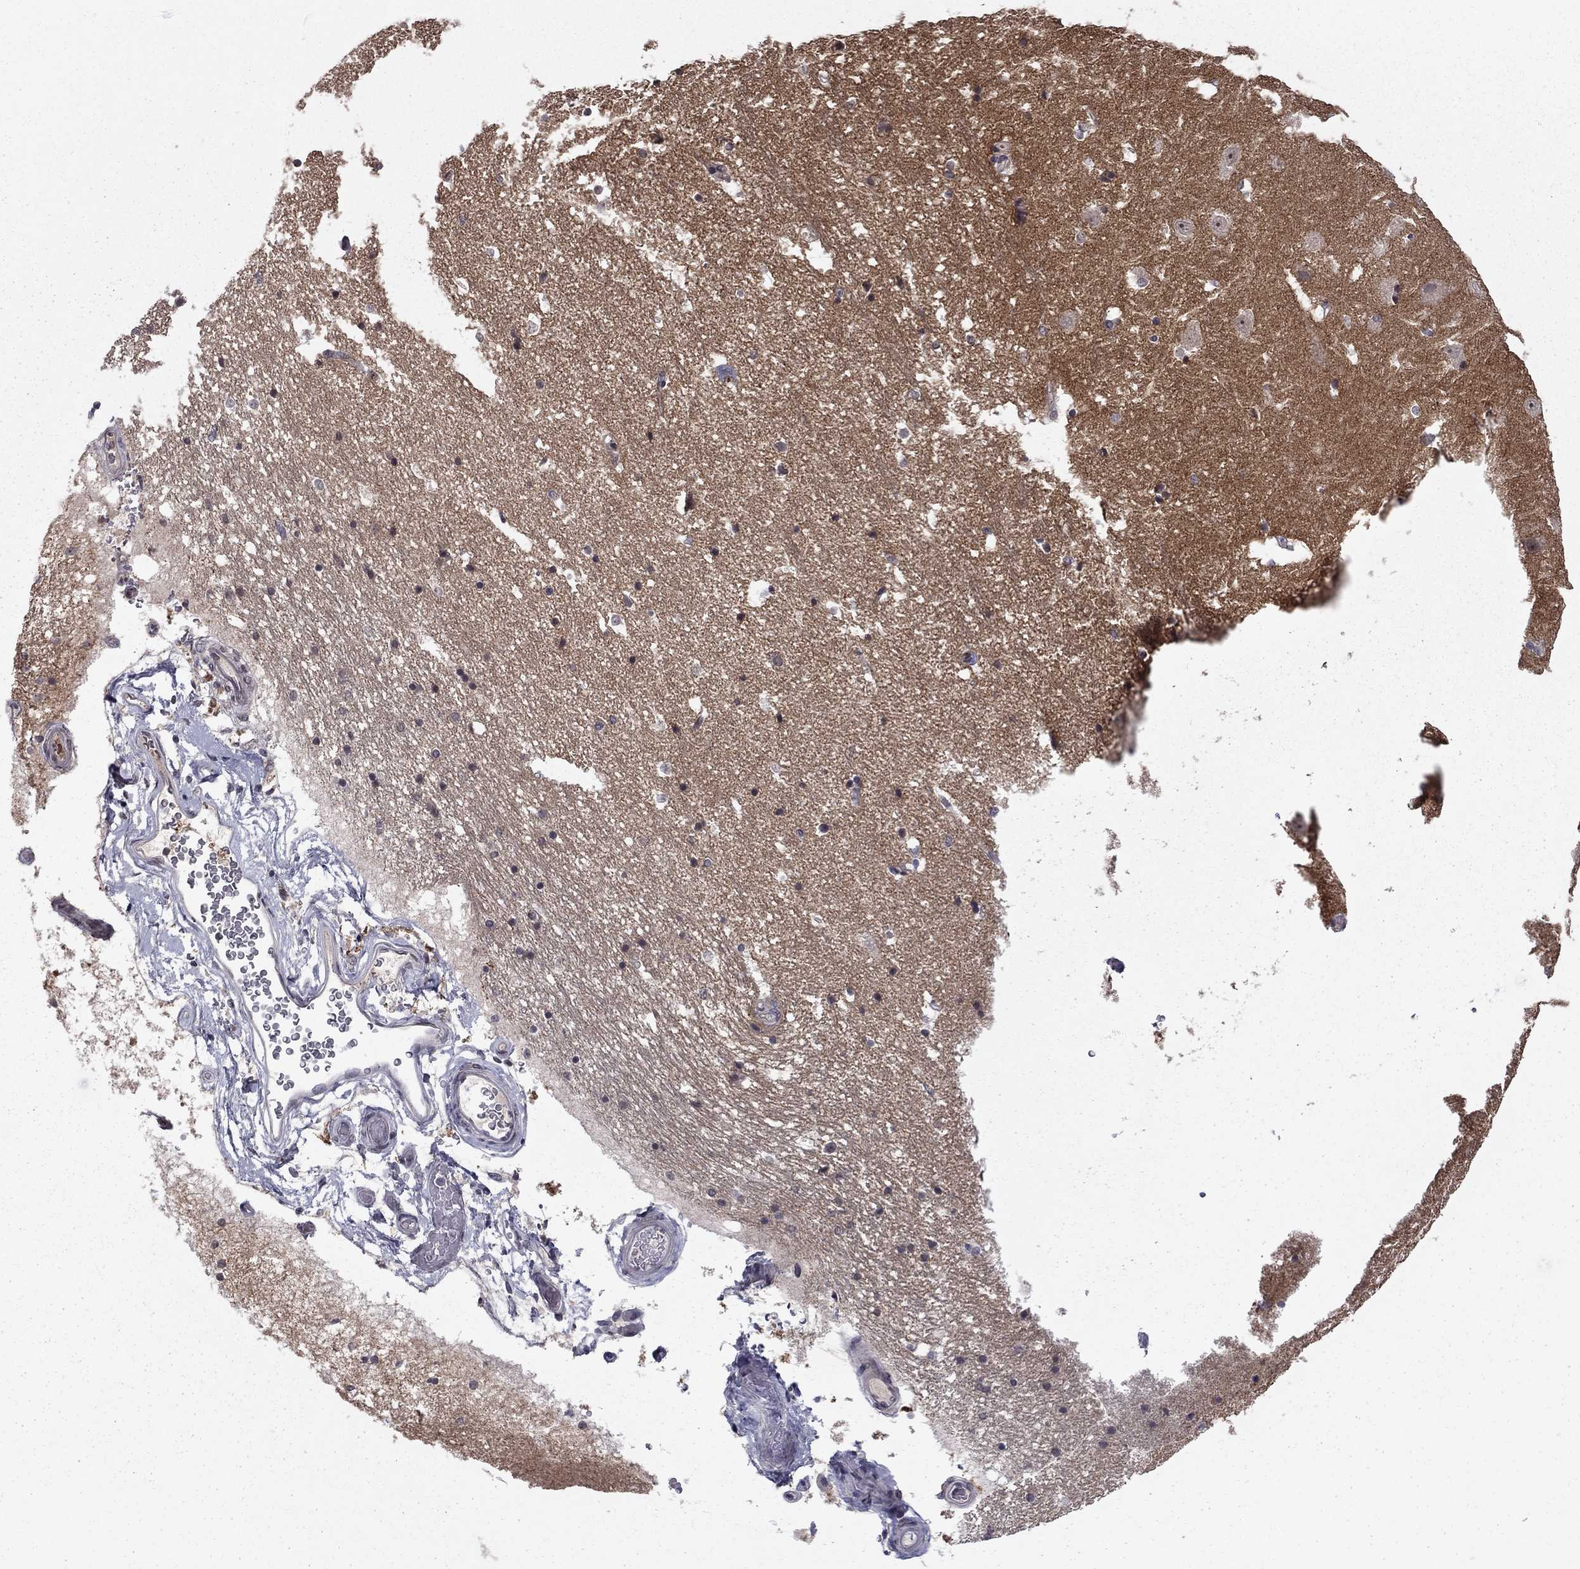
{"staining": {"intensity": "negative", "quantity": "none", "location": "none"}, "tissue": "hippocampus", "cell_type": "Glial cells", "image_type": "normal", "snomed": [{"axis": "morphology", "description": "Normal tissue, NOS"}, {"axis": "topography", "description": "Hippocampus"}], "caption": "A high-resolution histopathology image shows immunohistochemistry (IHC) staining of unremarkable hippocampus, which displays no significant staining in glial cells. (DAB (3,3'-diaminobenzidine) immunohistochemistry (IHC) with hematoxylin counter stain).", "gene": "PRRT2", "patient": {"sex": "male", "age": 44}}